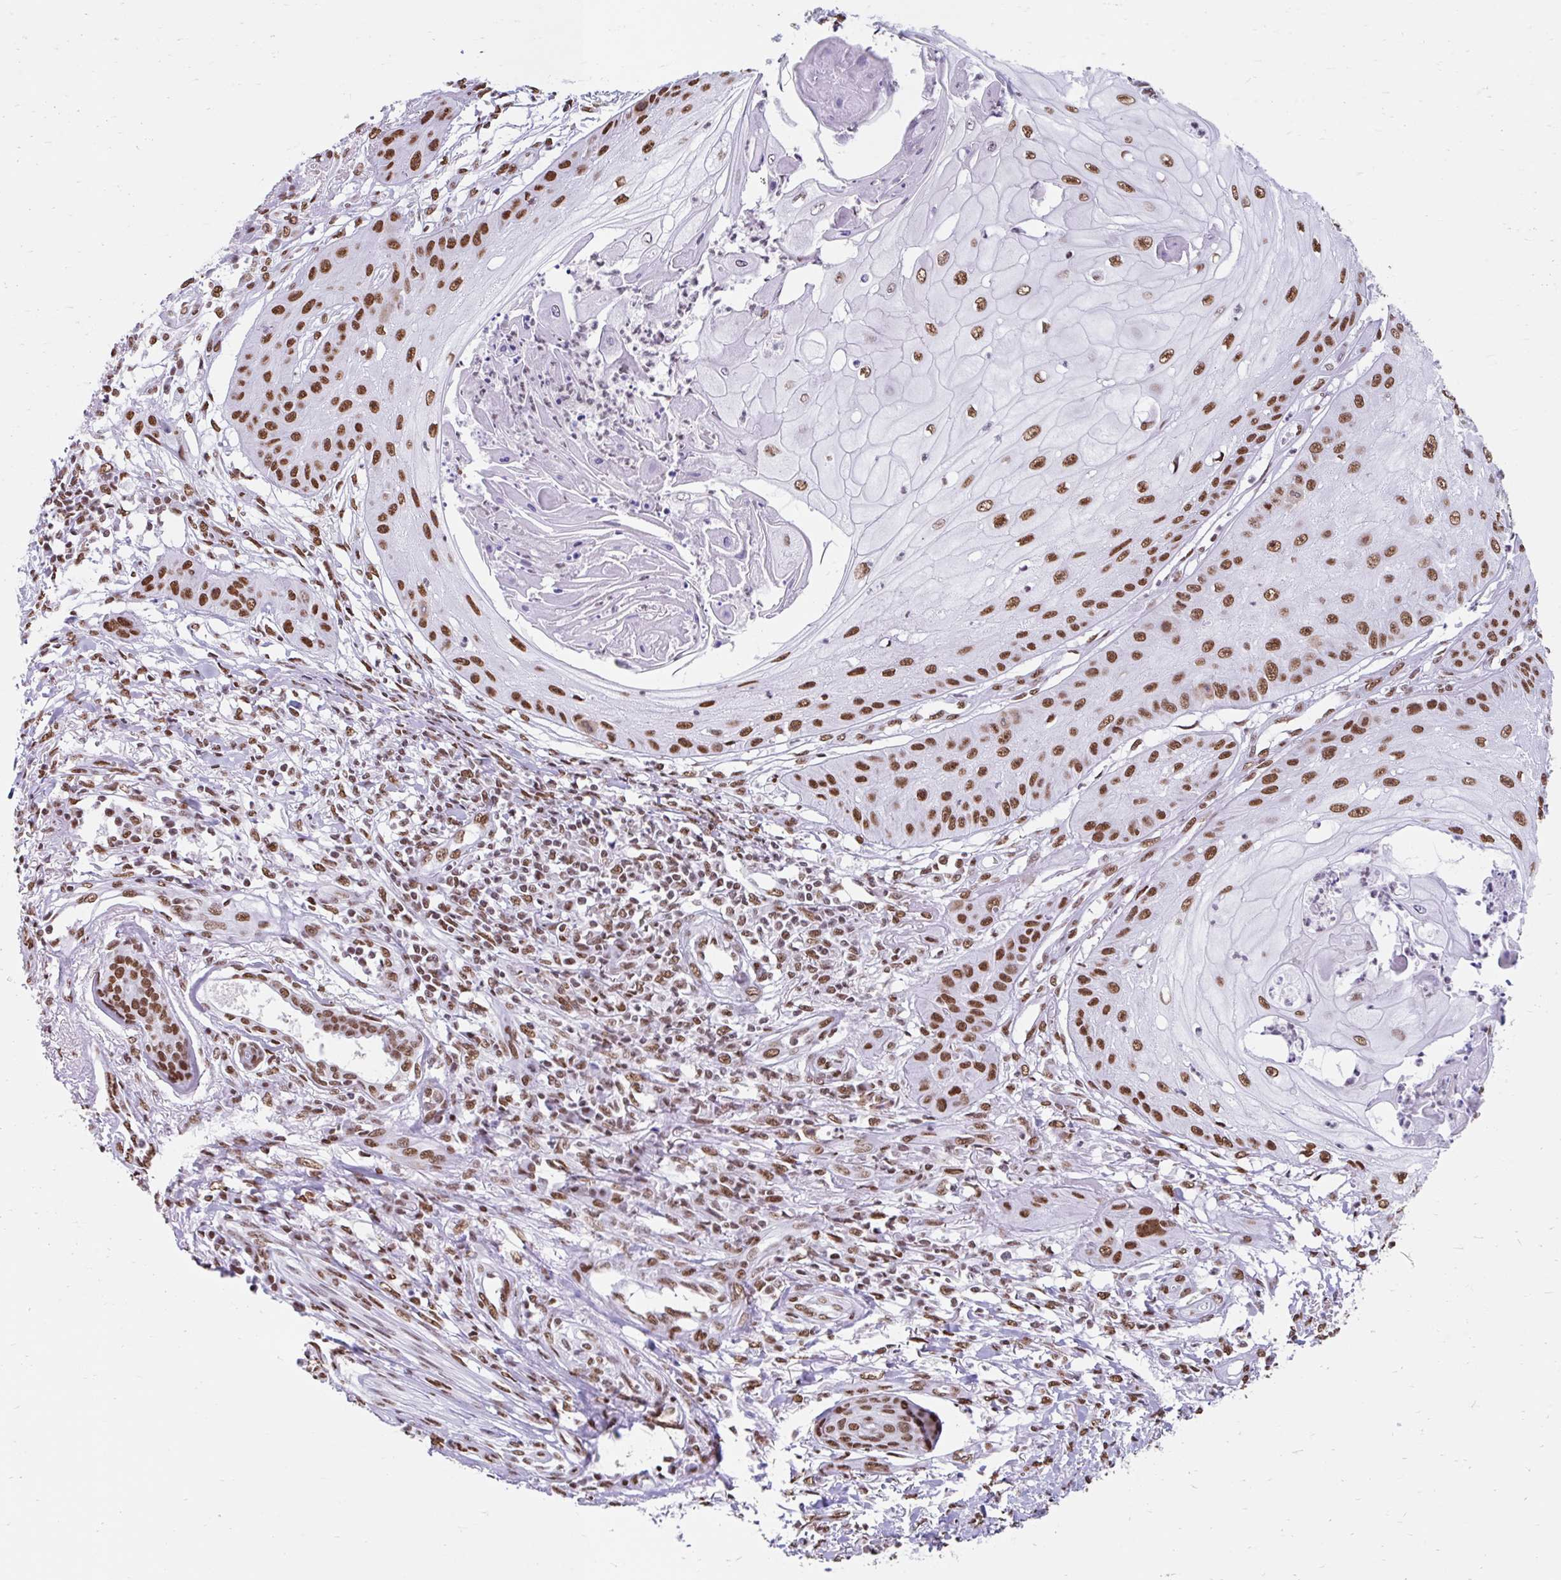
{"staining": {"intensity": "strong", "quantity": ">75%", "location": "nuclear"}, "tissue": "skin cancer", "cell_type": "Tumor cells", "image_type": "cancer", "snomed": [{"axis": "morphology", "description": "Squamous cell carcinoma, NOS"}, {"axis": "topography", "description": "Skin"}], "caption": "Protein staining of skin squamous cell carcinoma tissue shows strong nuclear expression in about >75% of tumor cells.", "gene": "KHDRBS1", "patient": {"sex": "male", "age": 70}}